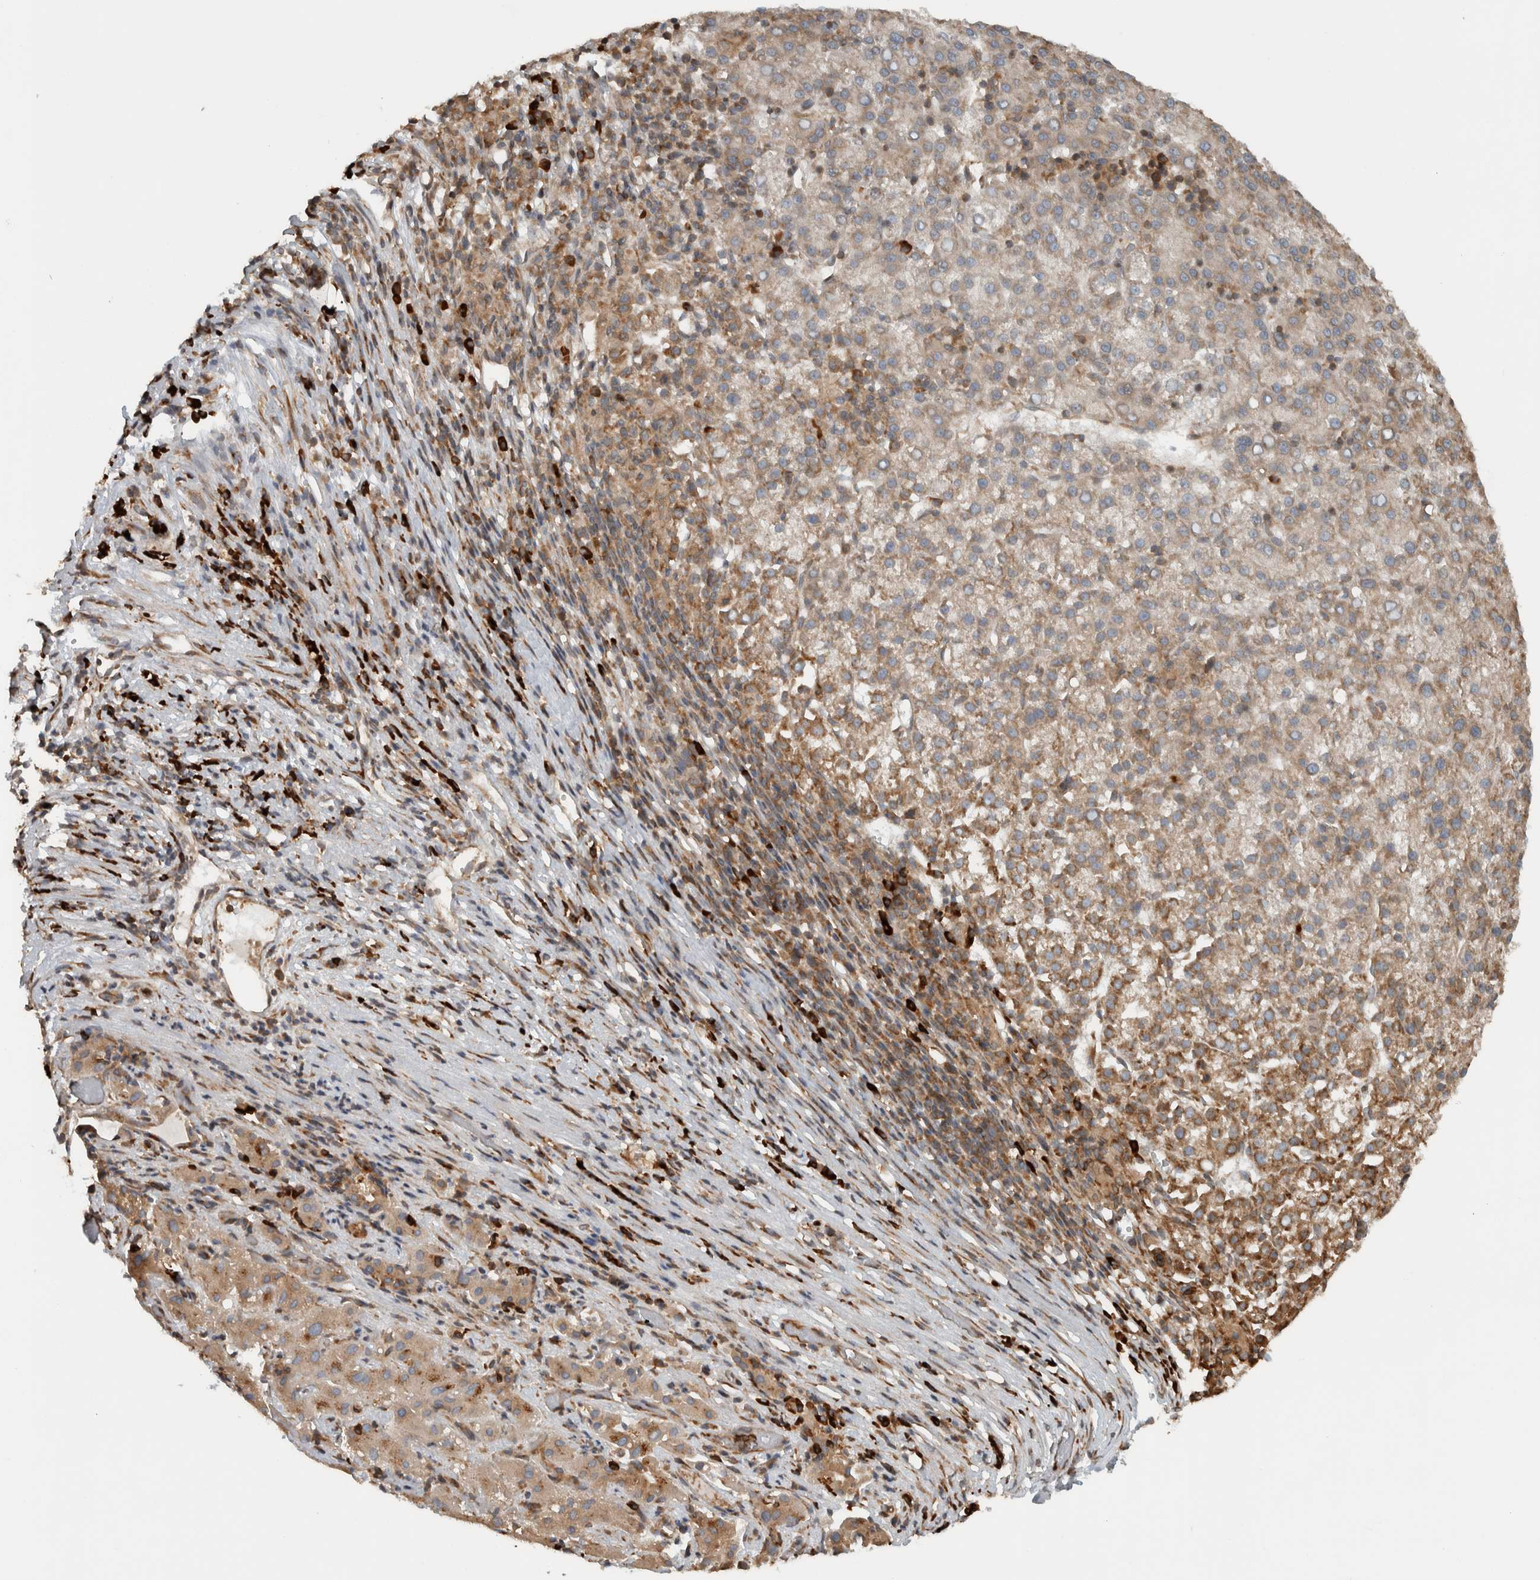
{"staining": {"intensity": "moderate", "quantity": "25%-75%", "location": "cytoplasmic/membranous"}, "tissue": "liver cancer", "cell_type": "Tumor cells", "image_type": "cancer", "snomed": [{"axis": "morphology", "description": "Carcinoma, Hepatocellular, NOS"}, {"axis": "topography", "description": "Liver"}], "caption": "Hepatocellular carcinoma (liver) stained with DAB immunohistochemistry displays medium levels of moderate cytoplasmic/membranous positivity in about 25%-75% of tumor cells.", "gene": "CNTROB", "patient": {"sex": "female", "age": 58}}